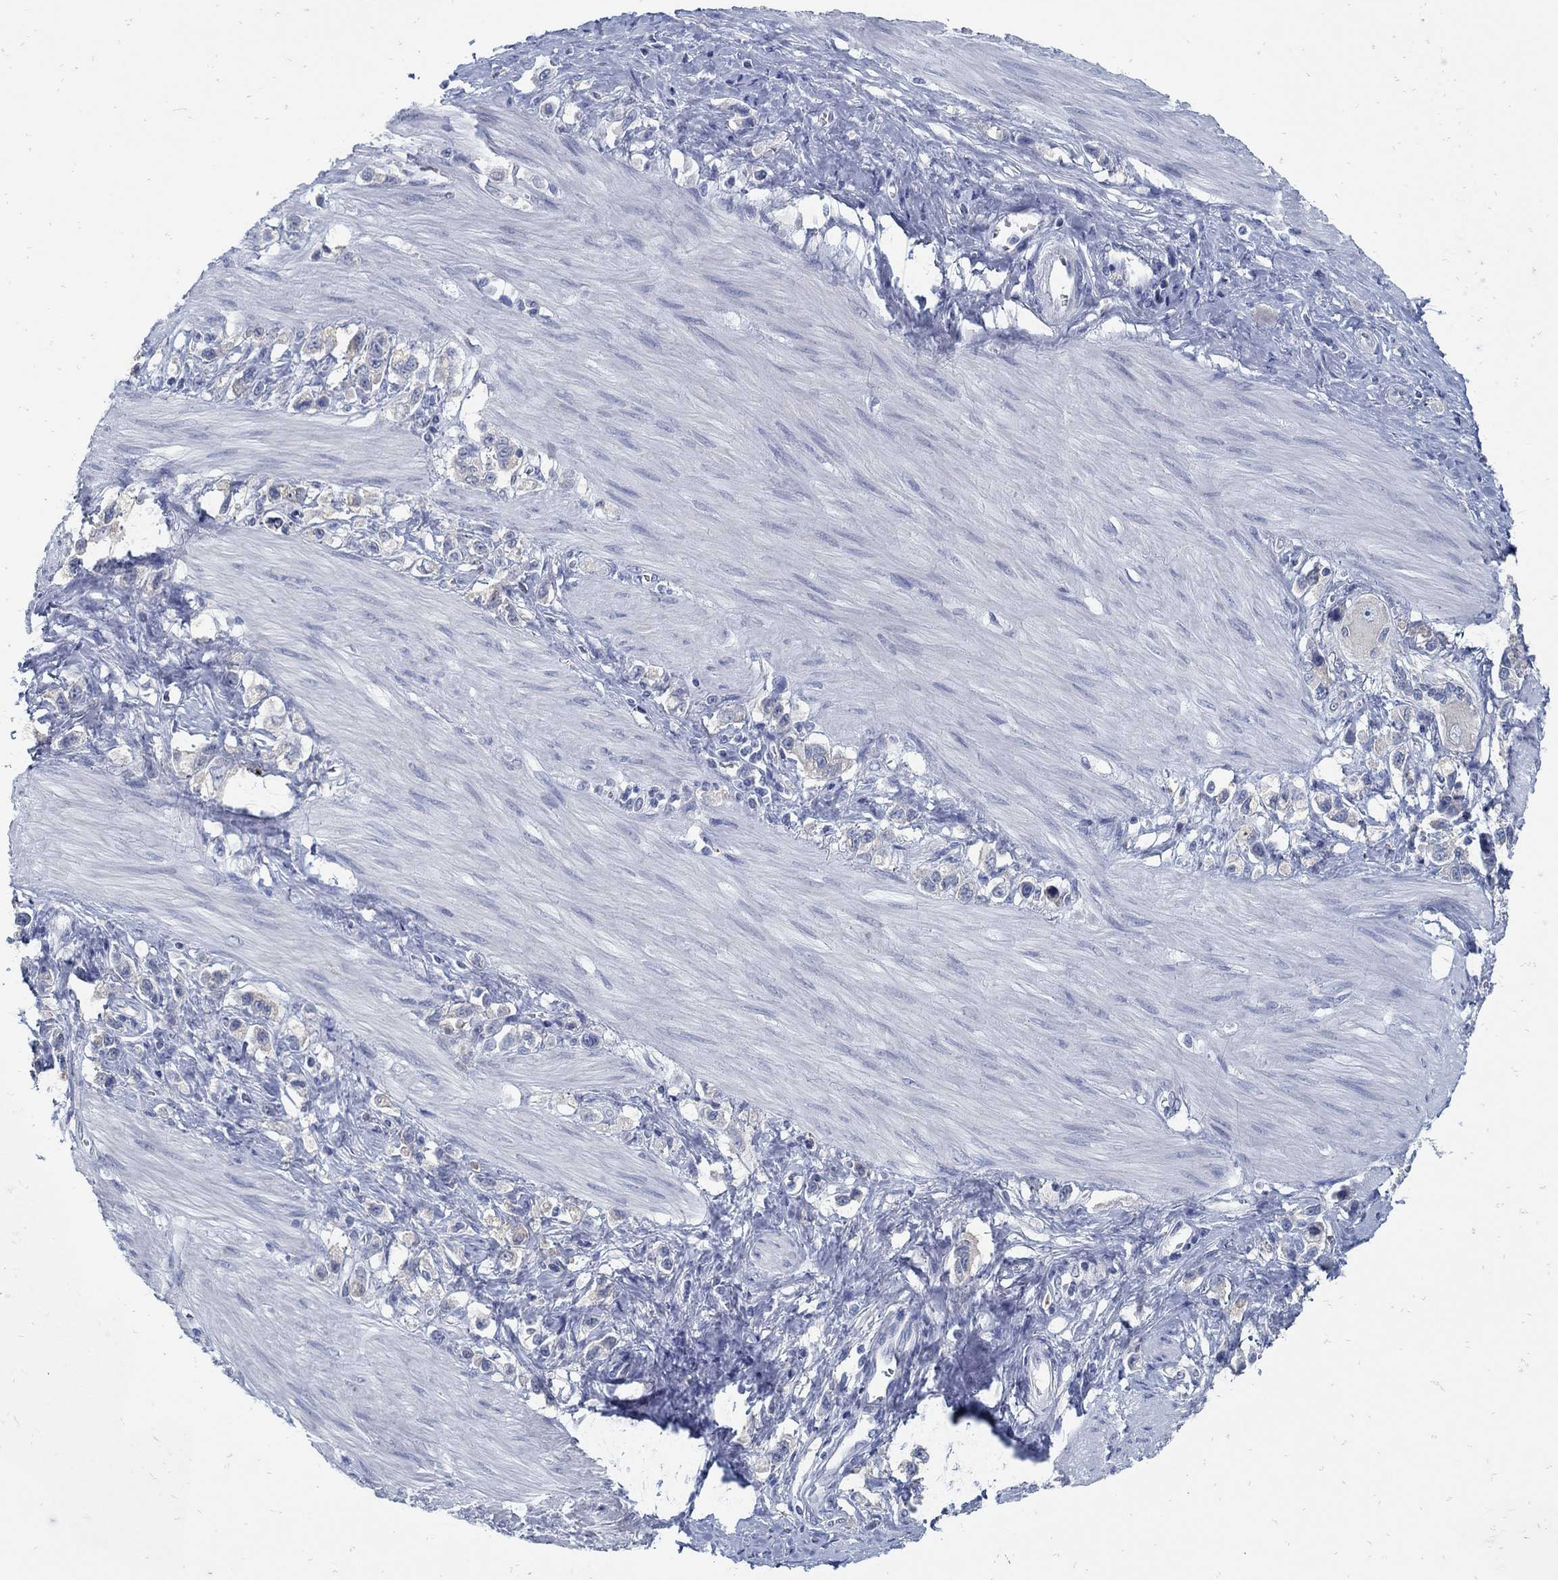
{"staining": {"intensity": "negative", "quantity": "none", "location": "none"}, "tissue": "stomach cancer", "cell_type": "Tumor cells", "image_type": "cancer", "snomed": [{"axis": "morphology", "description": "Normal tissue, NOS"}, {"axis": "morphology", "description": "Adenocarcinoma, NOS"}, {"axis": "morphology", "description": "Adenocarcinoma, High grade"}, {"axis": "topography", "description": "Stomach, upper"}, {"axis": "topography", "description": "Stomach"}], "caption": "This is an immunohistochemistry (IHC) image of stomach cancer (adenocarcinoma (high-grade)). There is no positivity in tumor cells.", "gene": "ZFAND4", "patient": {"sex": "female", "age": 65}}